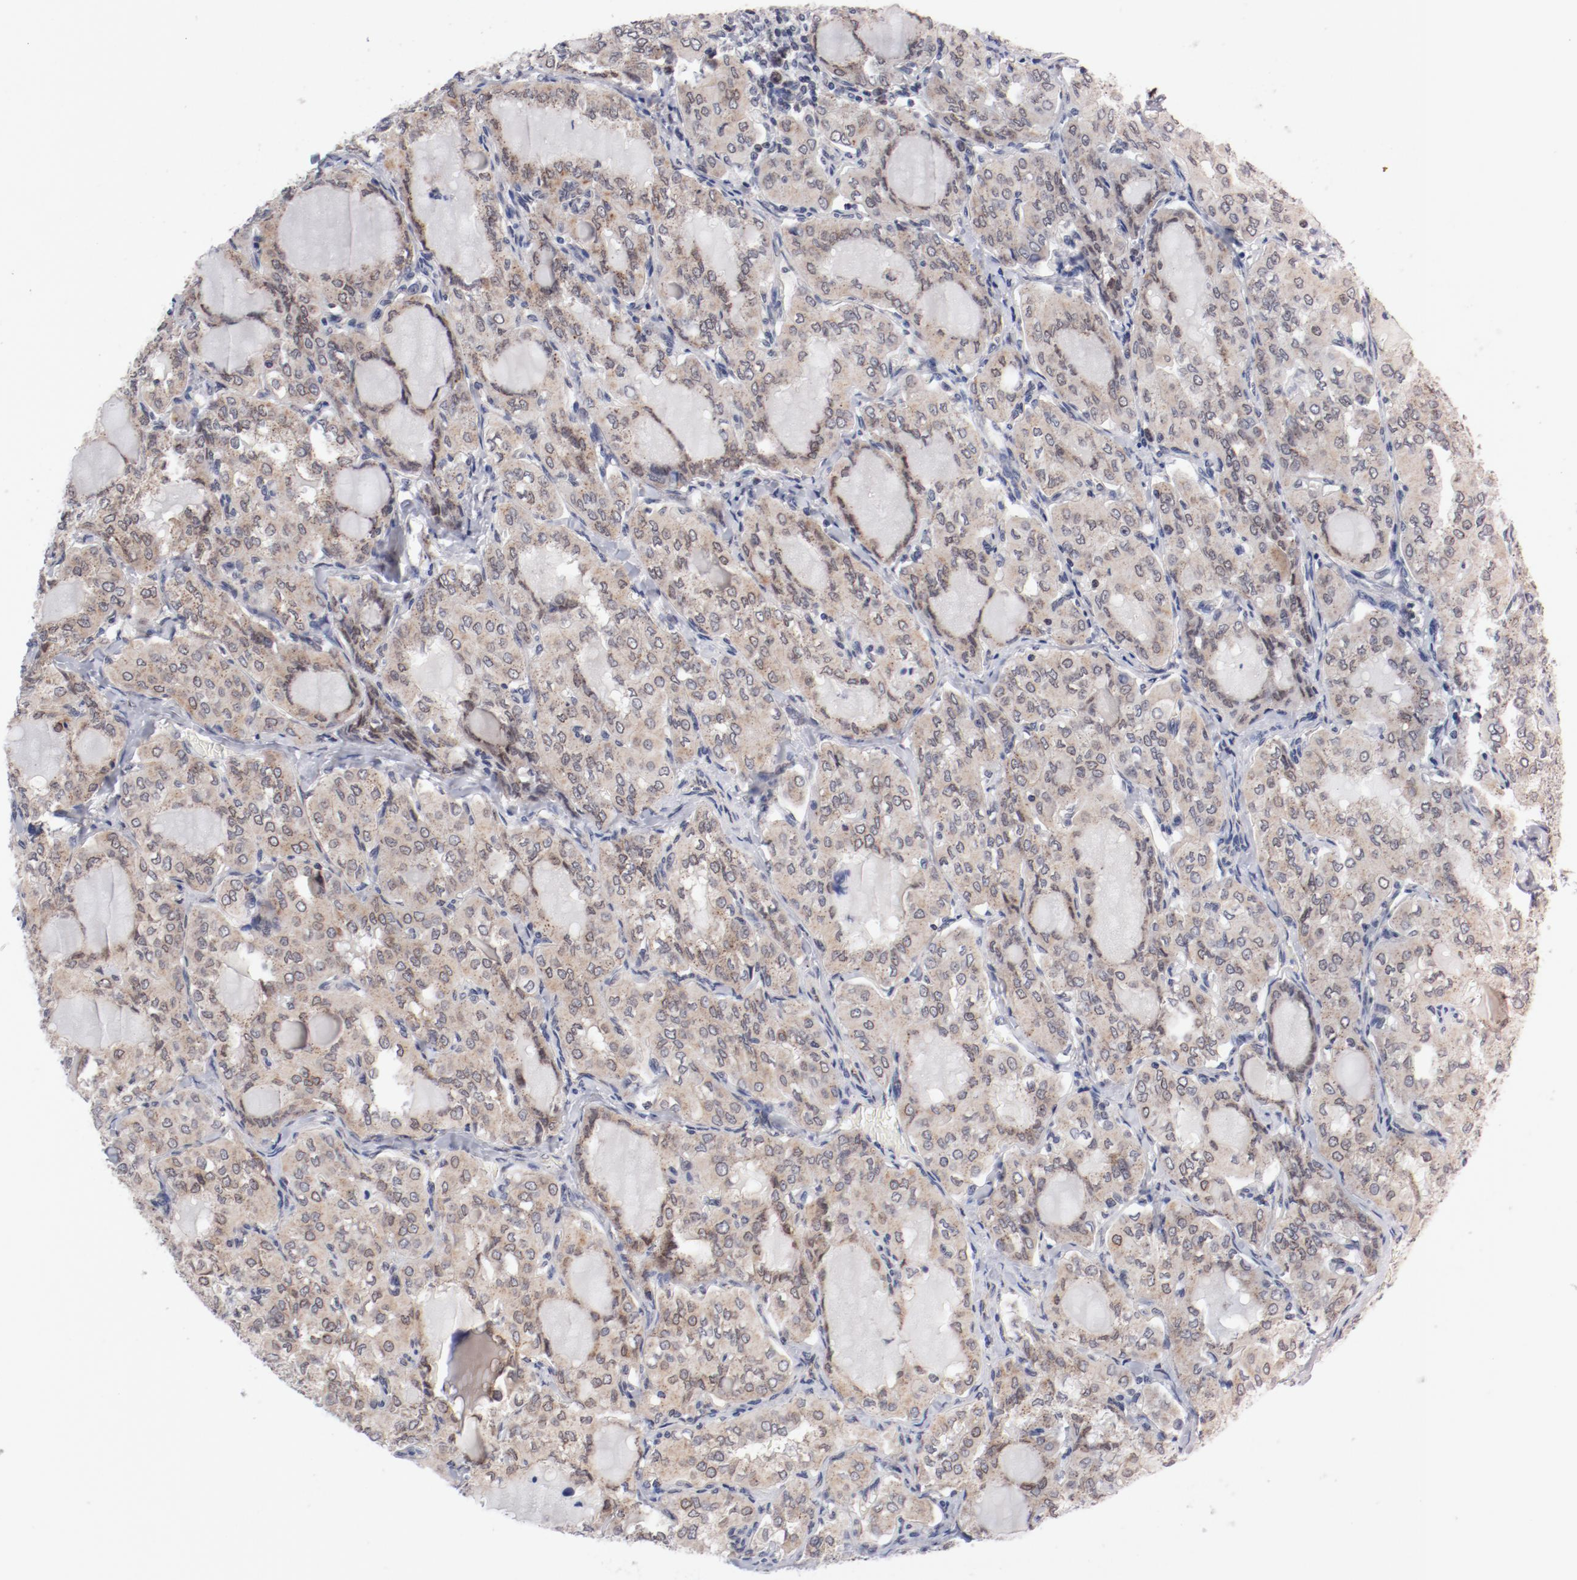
{"staining": {"intensity": "negative", "quantity": "none", "location": "none"}, "tissue": "thyroid cancer", "cell_type": "Tumor cells", "image_type": "cancer", "snomed": [{"axis": "morphology", "description": "Papillary adenocarcinoma, NOS"}, {"axis": "topography", "description": "Thyroid gland"}], "caption": "This is an IHC micrograph of human thyroid cancer (papillary adenocarcinoma). There is no staining in tumor cells.", "gene": "RPL12", "patient": {"sex": "male", "age": 20}}